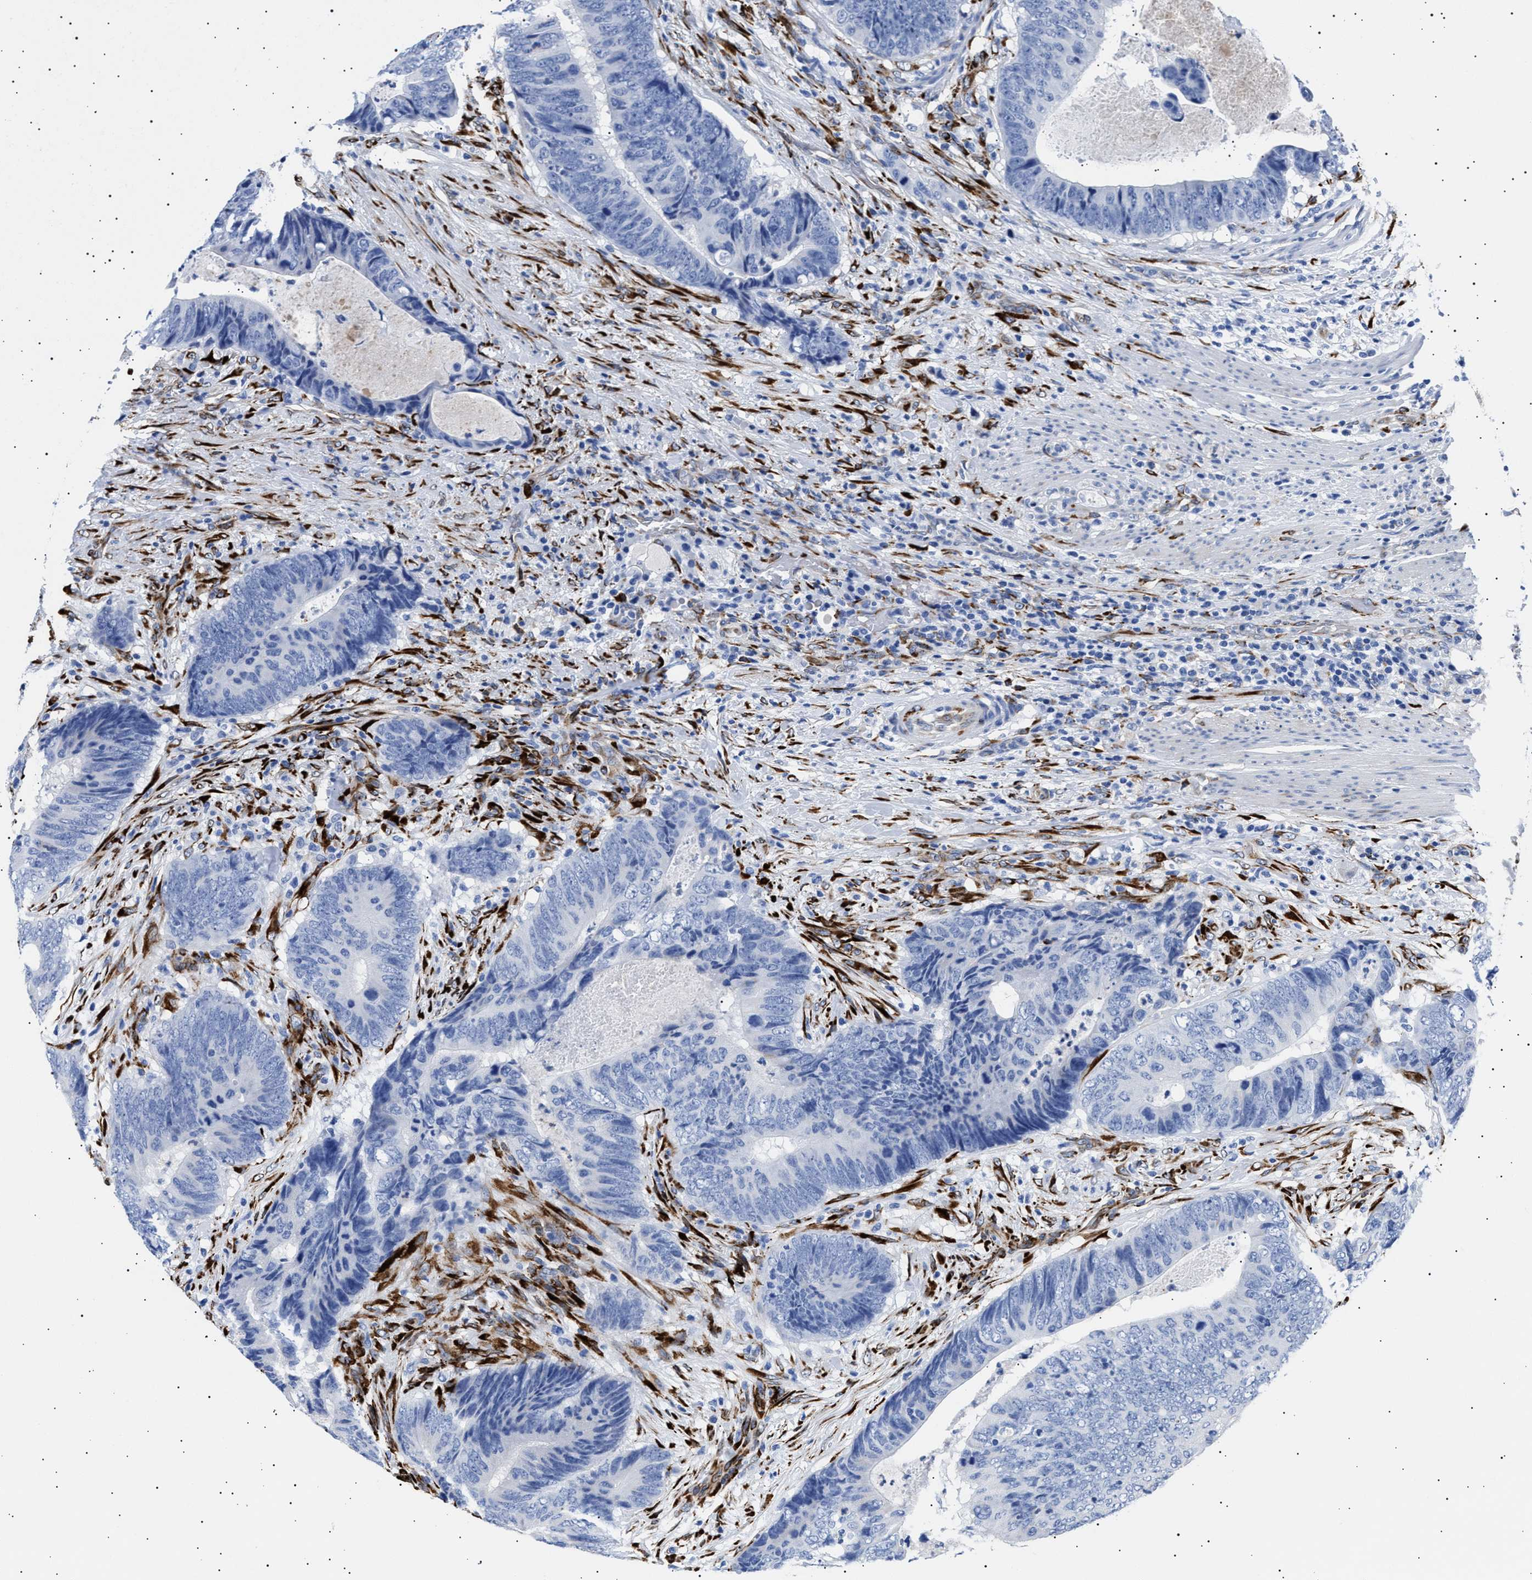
{"staining": {"intensity": "negative", "quantity": "none", "location": "none"}, "tissue": "colorectal cancer", "cell_type": "Tumor cells", "image_type": "cancer", "snomed": [{"axis": "morphology", "description": "Adenocarcinoma, NOS"}, {"axis": "topography", "description": "Colon"}], "caption": "Protein analysis of colorectal cancer reveals no significant positivity in tumor cells.", "gene": "HEMGN", "patient": {"sex": "male", "age": 56}}